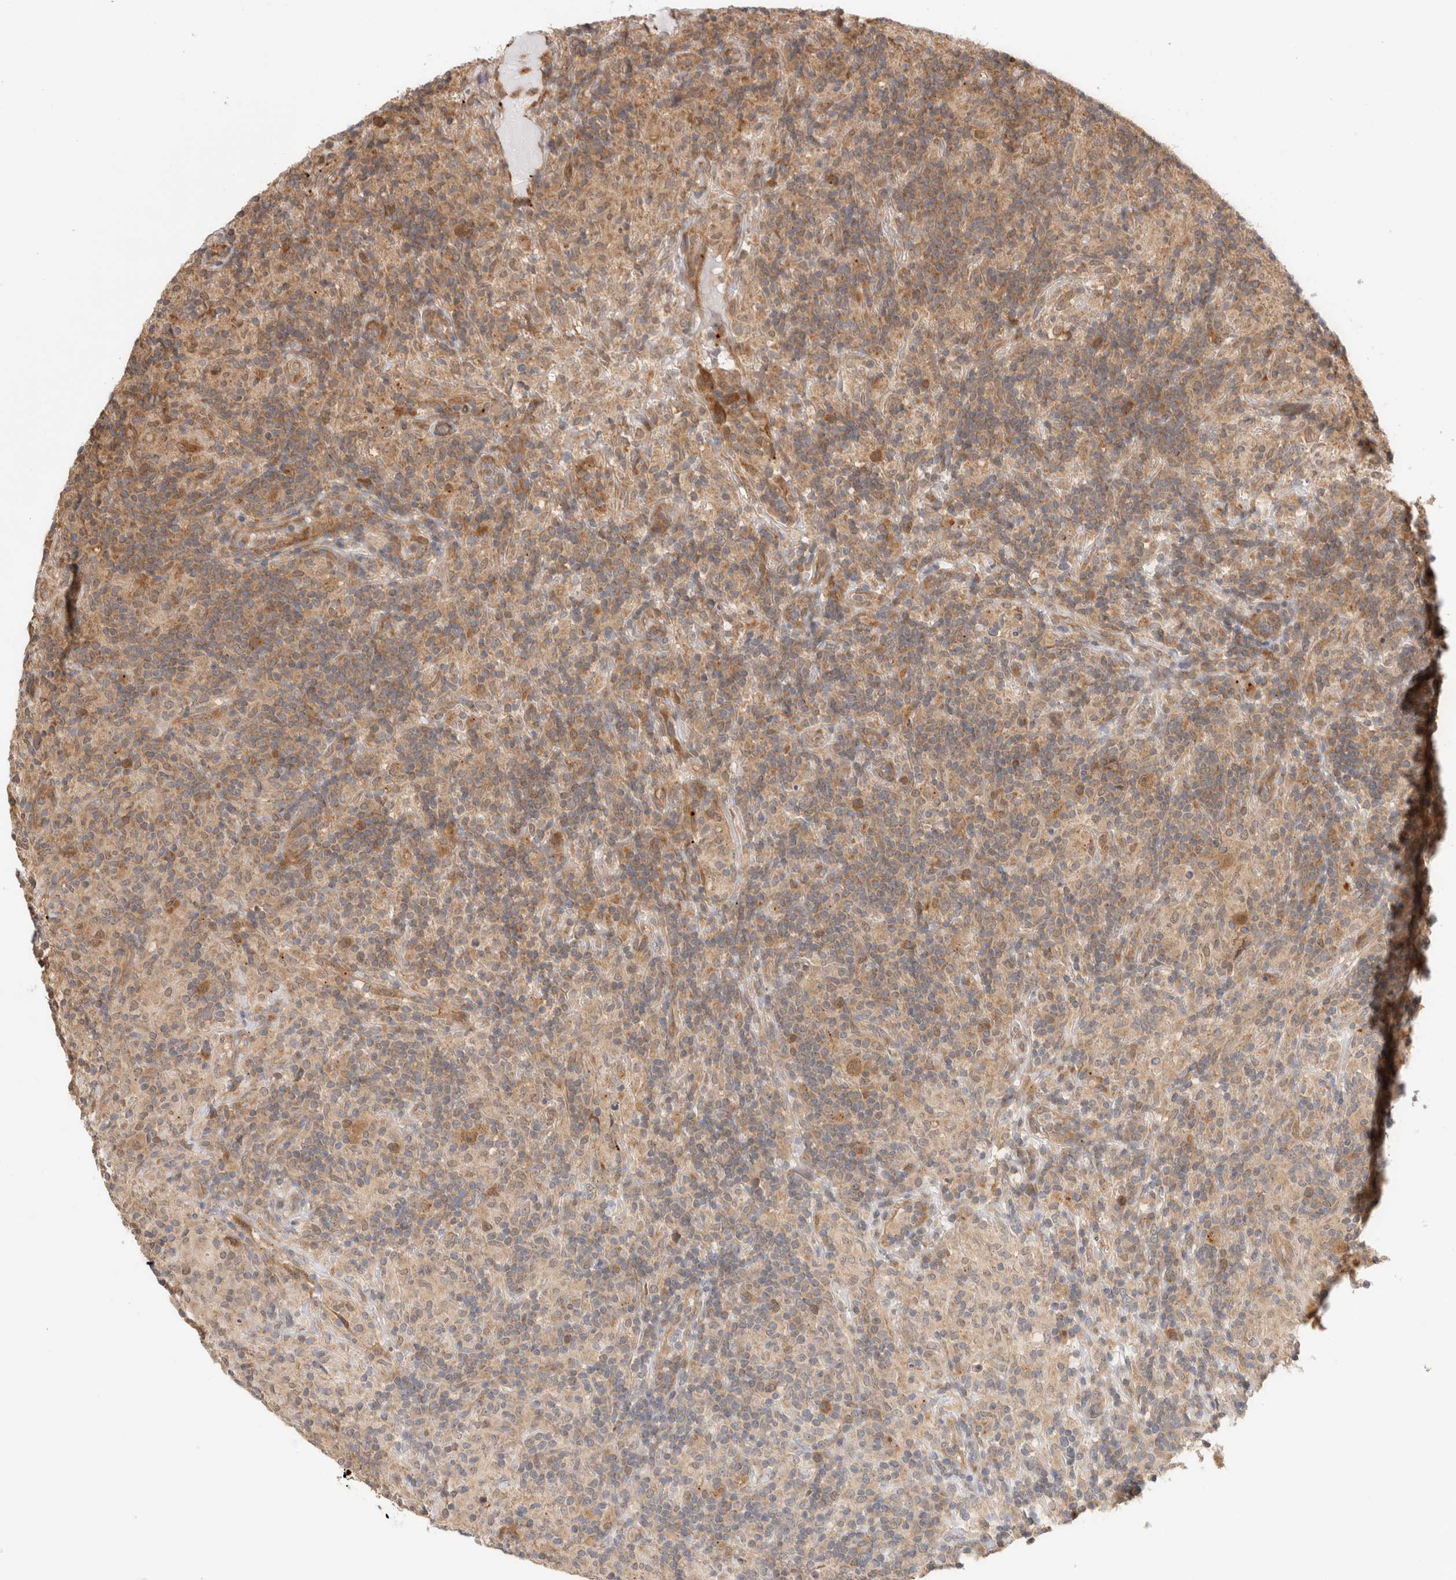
{"staining": {"intensity": "moderate", "quantity": ">75%", "location": "cytoplasmic/membranous"}, "tissue": "lymphoma", "cell_type": "Tumor cells", "image_type": "cancer", "snomed": [{"axis": "morphology", "description": "Hodgkin's disease, NOS"}, {"axis": "topography", "description": "Lymph node"}], "caption": "A brown stain shows moderate cytoplasmic/membranous staining of a protein in lymphoma tumor cells.", "gene": "ACTL9", "patient": {"sex": "male", "age": 70}}